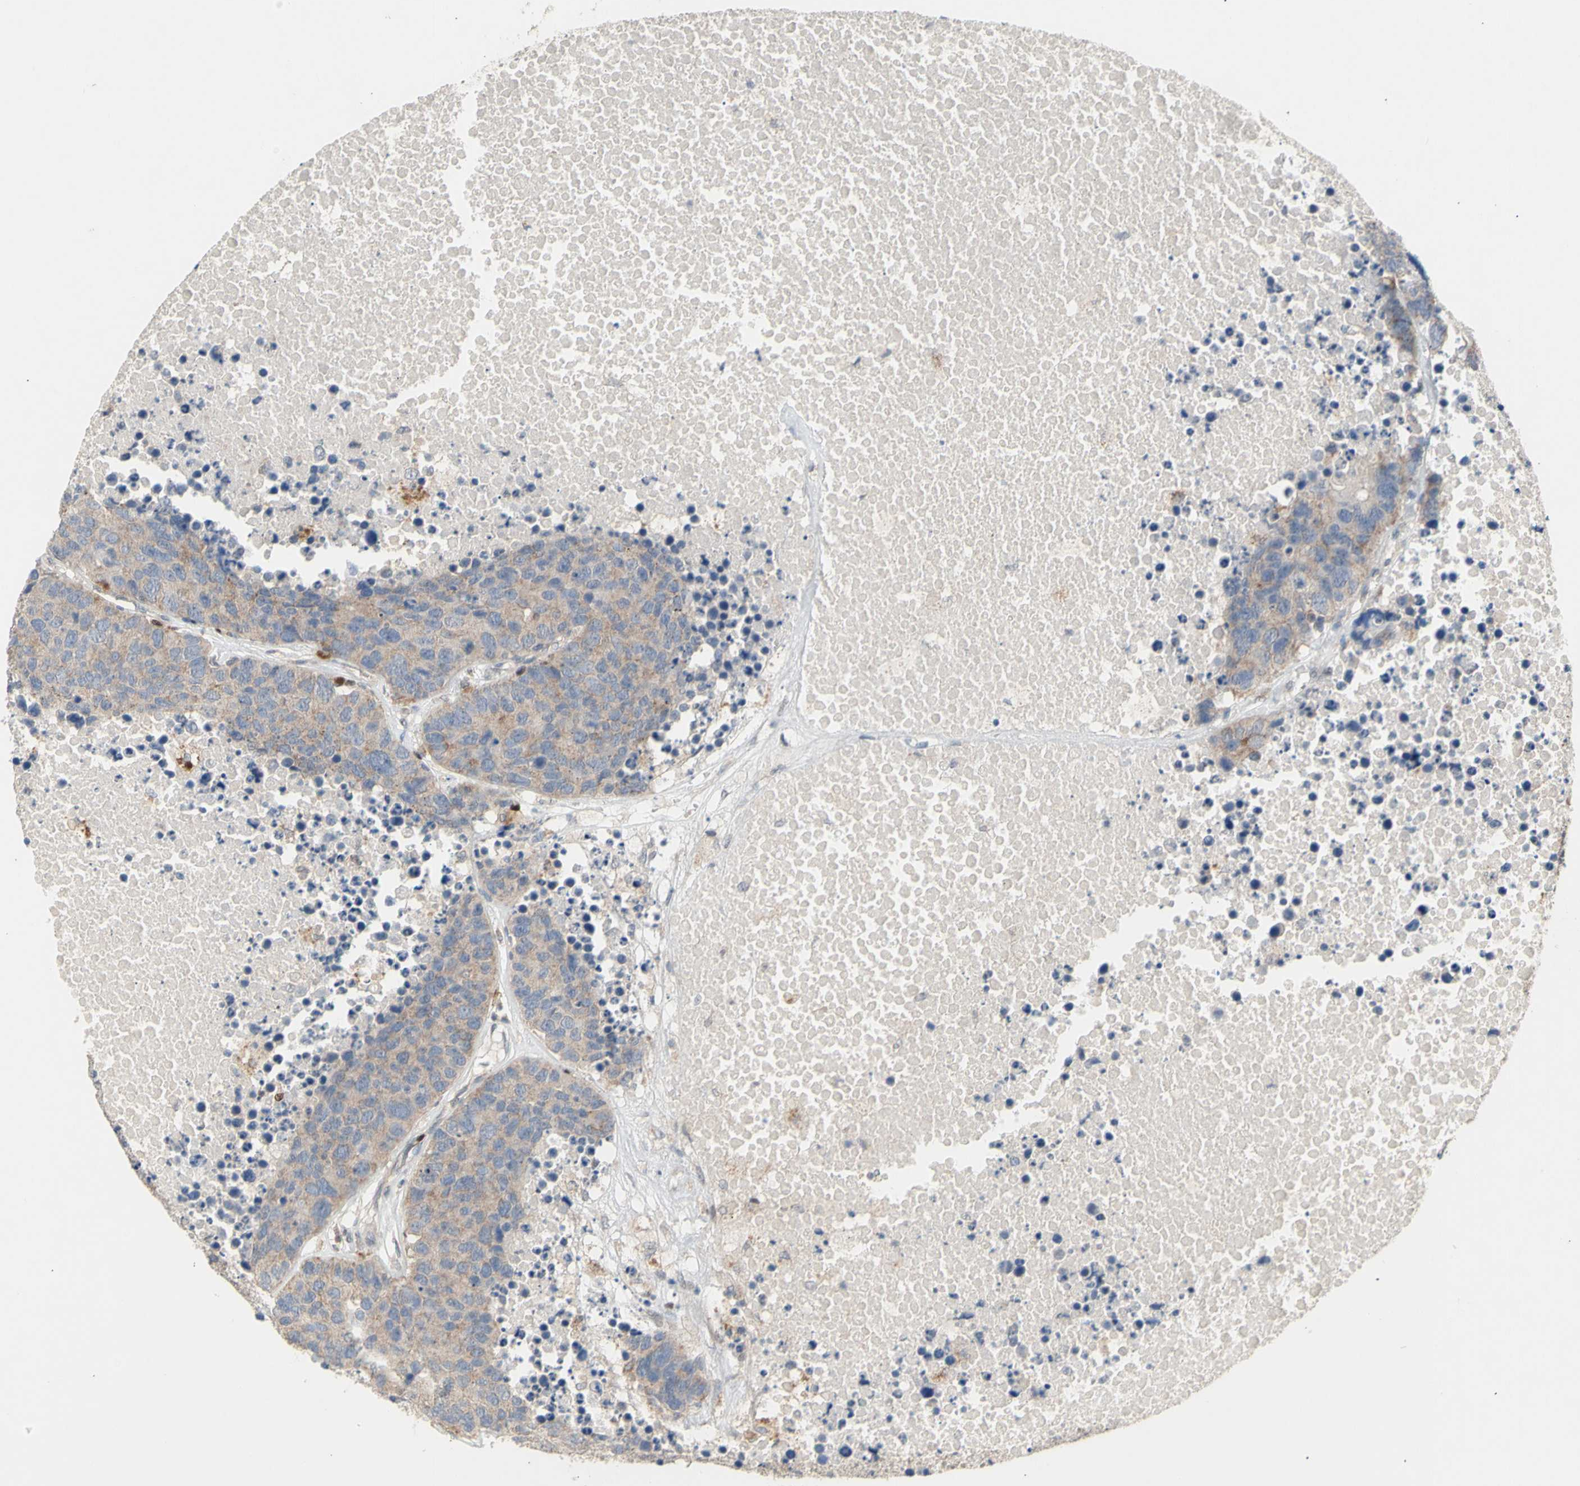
{"staining": {"intensity": "weak", "quantity": ">75%", "location": "cytoplasmic/membranous"}, "tissue": "carcinoid", "cell_type": "Tumor cells", "image_type": "cancer", "snomed": [{"axis": "morphology", "description": "Carcinoid, malignant, NOS"}, {"axis": "topography", "description": "Lung"}], "caption": "Human malignant carcinoid stained with a brown dye reveals weak cytoplasmic/membranous positive staining in about >75% of tumor cells.", "gene": "NLRP1", "patient": {"sex": "male", "age": 60}}